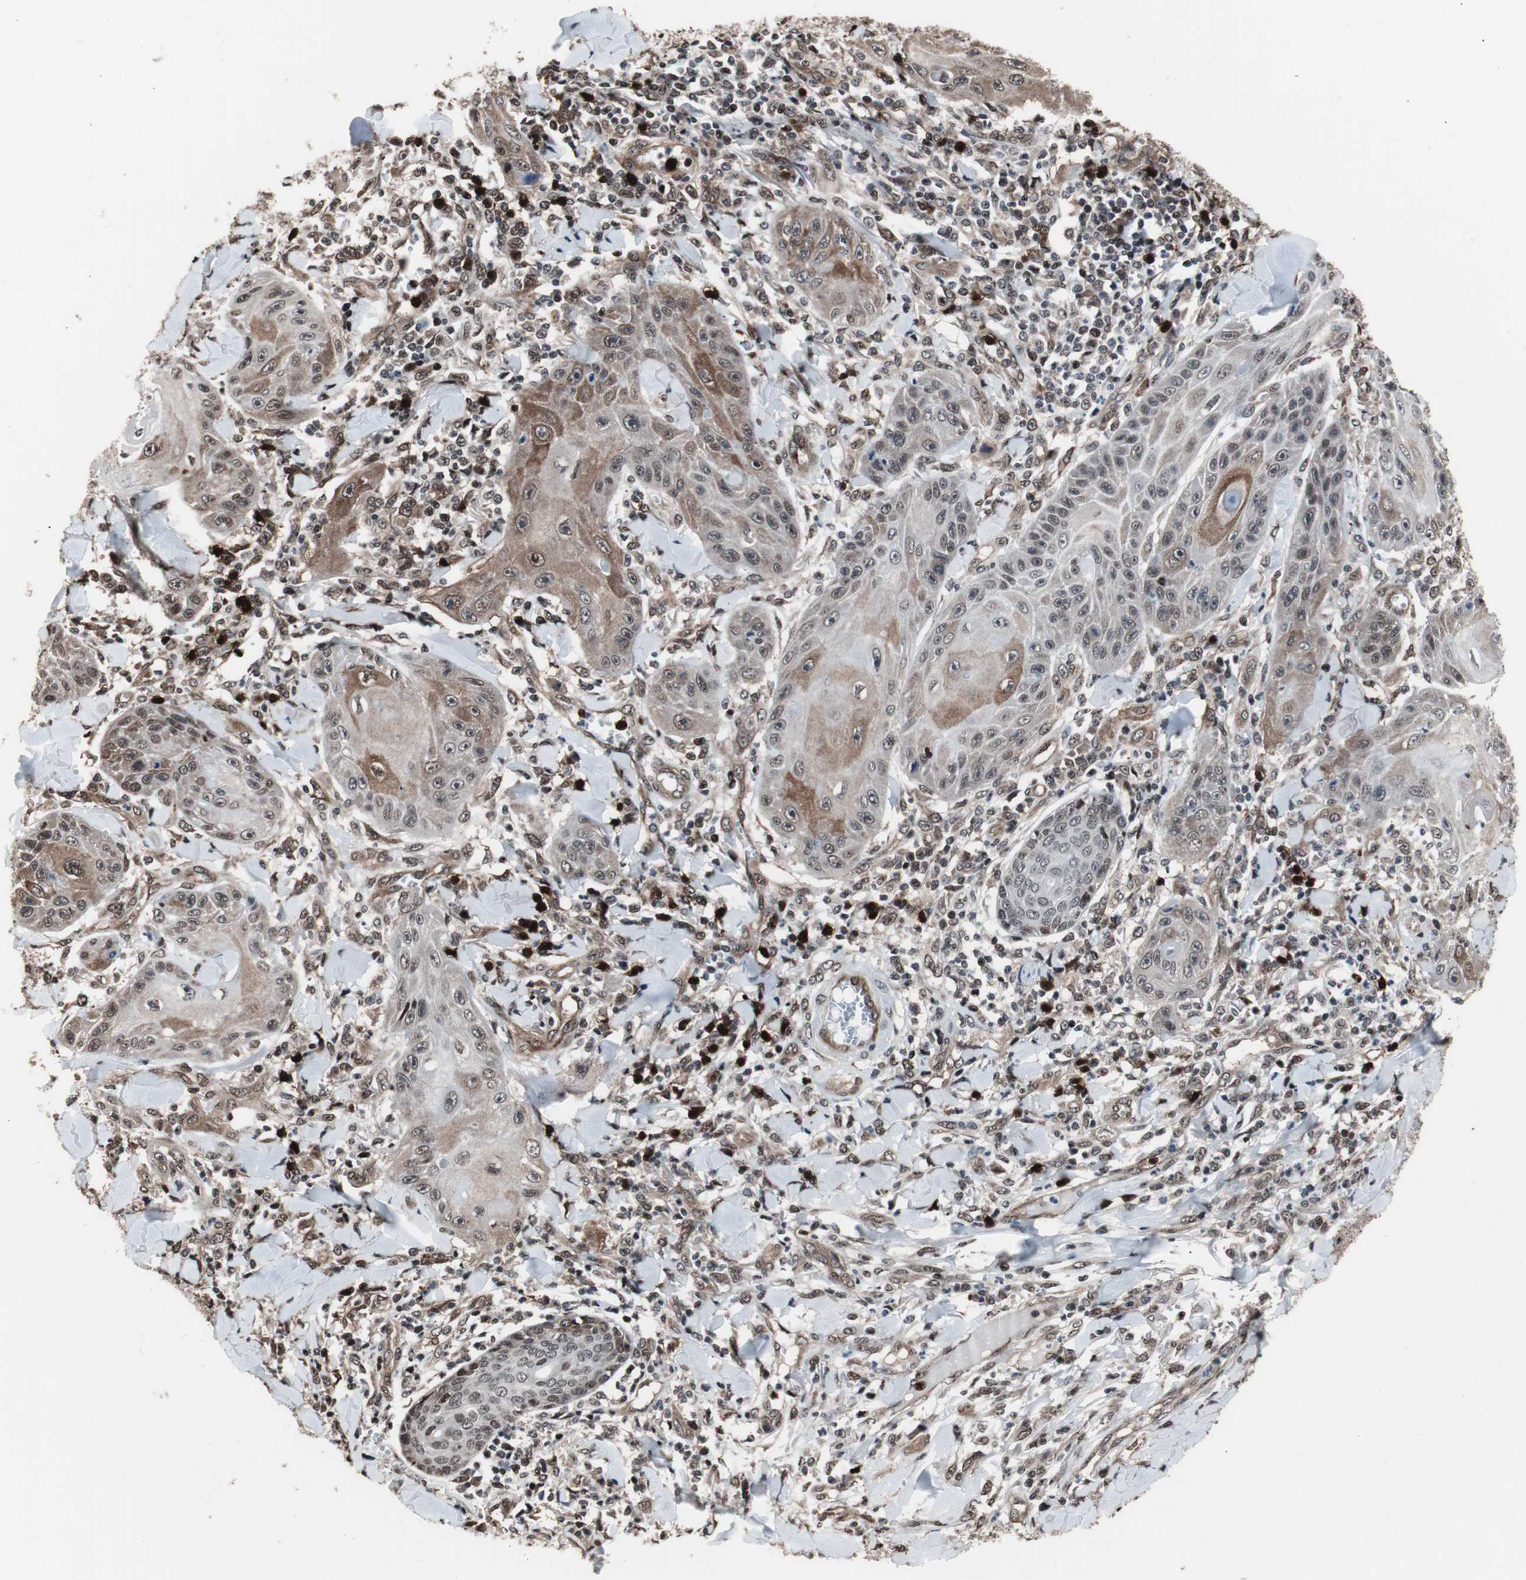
{"staining": {"intensity": "moderate", "quantity": "25%-75%", "location": "cytoplasmic/membranous"}, "tissue": "skin cancer", "cell_type": "Tumor cells", "image_type": "cancer", "snomed": [{"axis": "morphology", "description": "Squamous cell carcinoma, NOS"}, {"axis": "topography", "description": "Skin"}], "caption": "An immunohistochemistry (IHC) image of neoplastic tissue is shown. Protein staining in brown highlights moderate cytoplasmic/membranous positivity in skin cancer (squamous cell carcinoma) within tumor cells. The staining was performed using DAB (3,3'-diaminobenzidine) to visualize the protein expression in brown, while the nuclei were stained in blue with hematoxylin (Magnification: 20x).", "gene": "POGZ", "patient": {"sex": "female", "age": 78}}